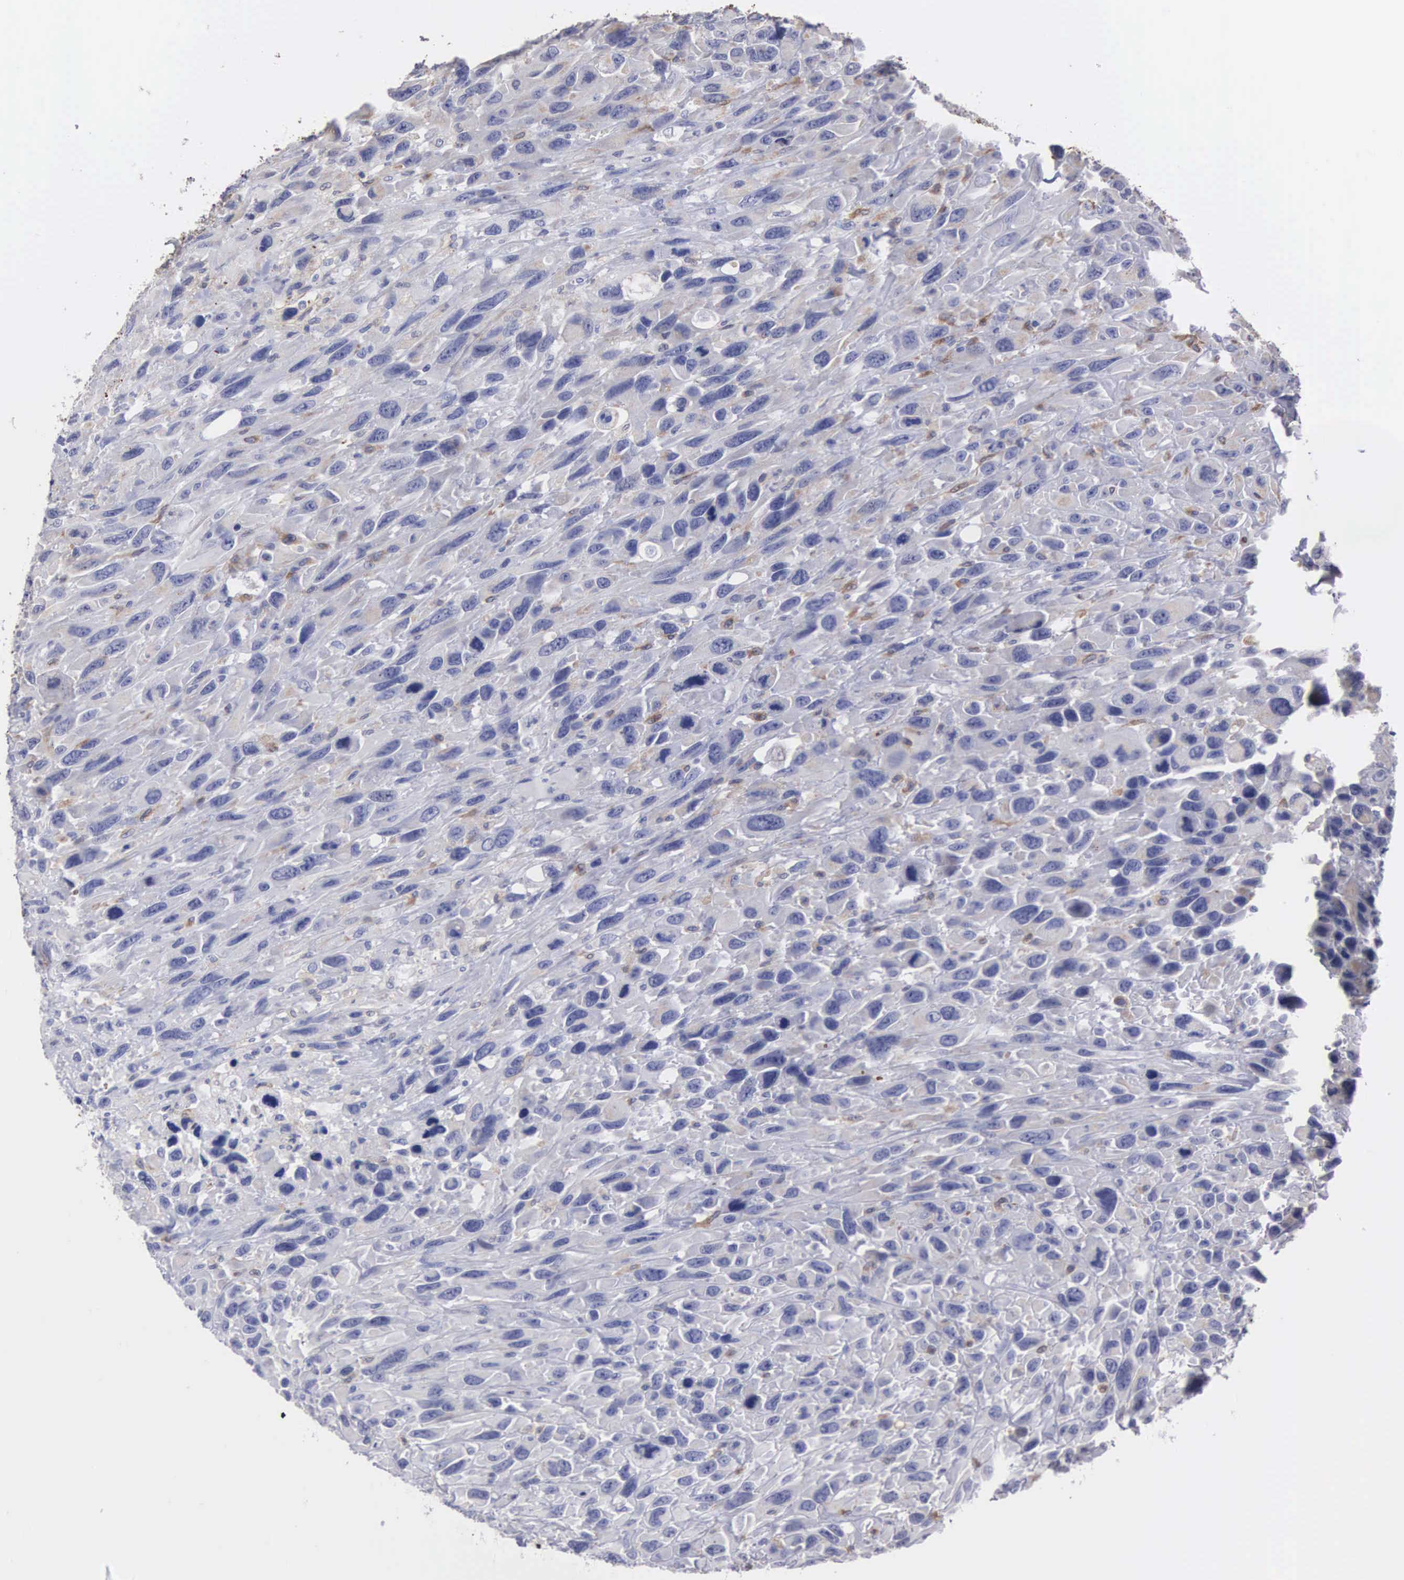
{"staining": {"intensity": "negative", "quantity": "none", "location": "none"}, "tissue": "renal cancer", "cell_type": "Tumor cells", "image_type": "cancer", "snomed": [{"axis": "morphology", "description": "Adenocarcinoma, NOS"}, {"axis": "topography", "description": "Kidney"}], "caption": "A photomicrograph of human renal cancer is negative for staining in tumor cells. (Stains: DAB IHC with hematoxylin counter stain, Microscopy: brightfield microscopy at high magnification).", "gene": "LIN52", "patient": {"sex": "male", "age": 79}}